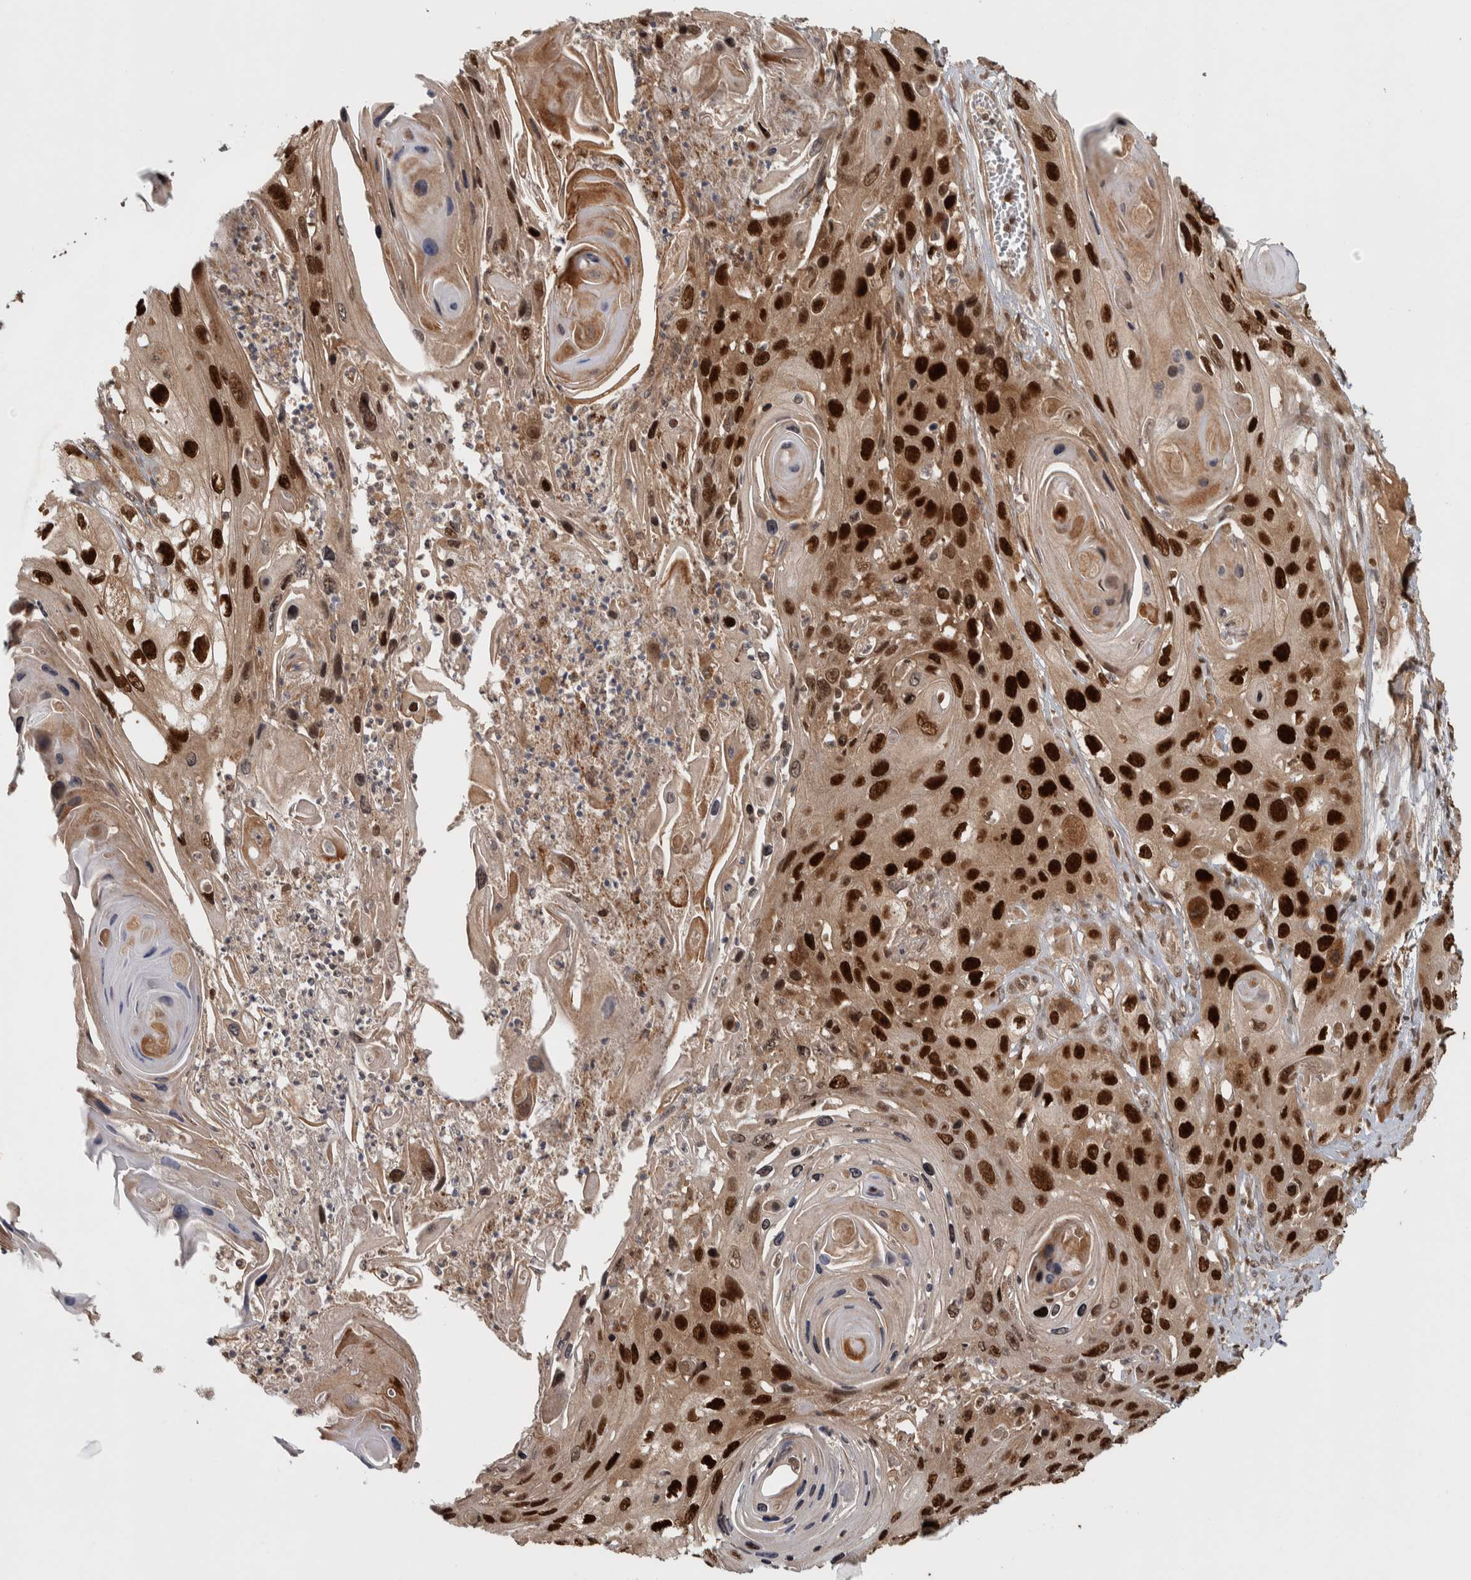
{"staining": {"intensity": "strong", "quantity": ">75%", "location": "nuclear"}, "tissue": "skin cancer", "cell_type": "Tumor cells", "image_type": "cancer", "snomed": [{"axis": "morphology", "description": "Squamous cell carcinoma, NOS"}, {"axis": "topography", "description": "Skin"}], "caption": "Immunohistochemistry (IHC) (DAB) staining of skin squamous cell carcinoma reveals strong nuclear protein expression in about >75% of tumor cells.", "gene": "RPS6KA4", "patient": {"sex": "male", "age": 55}}